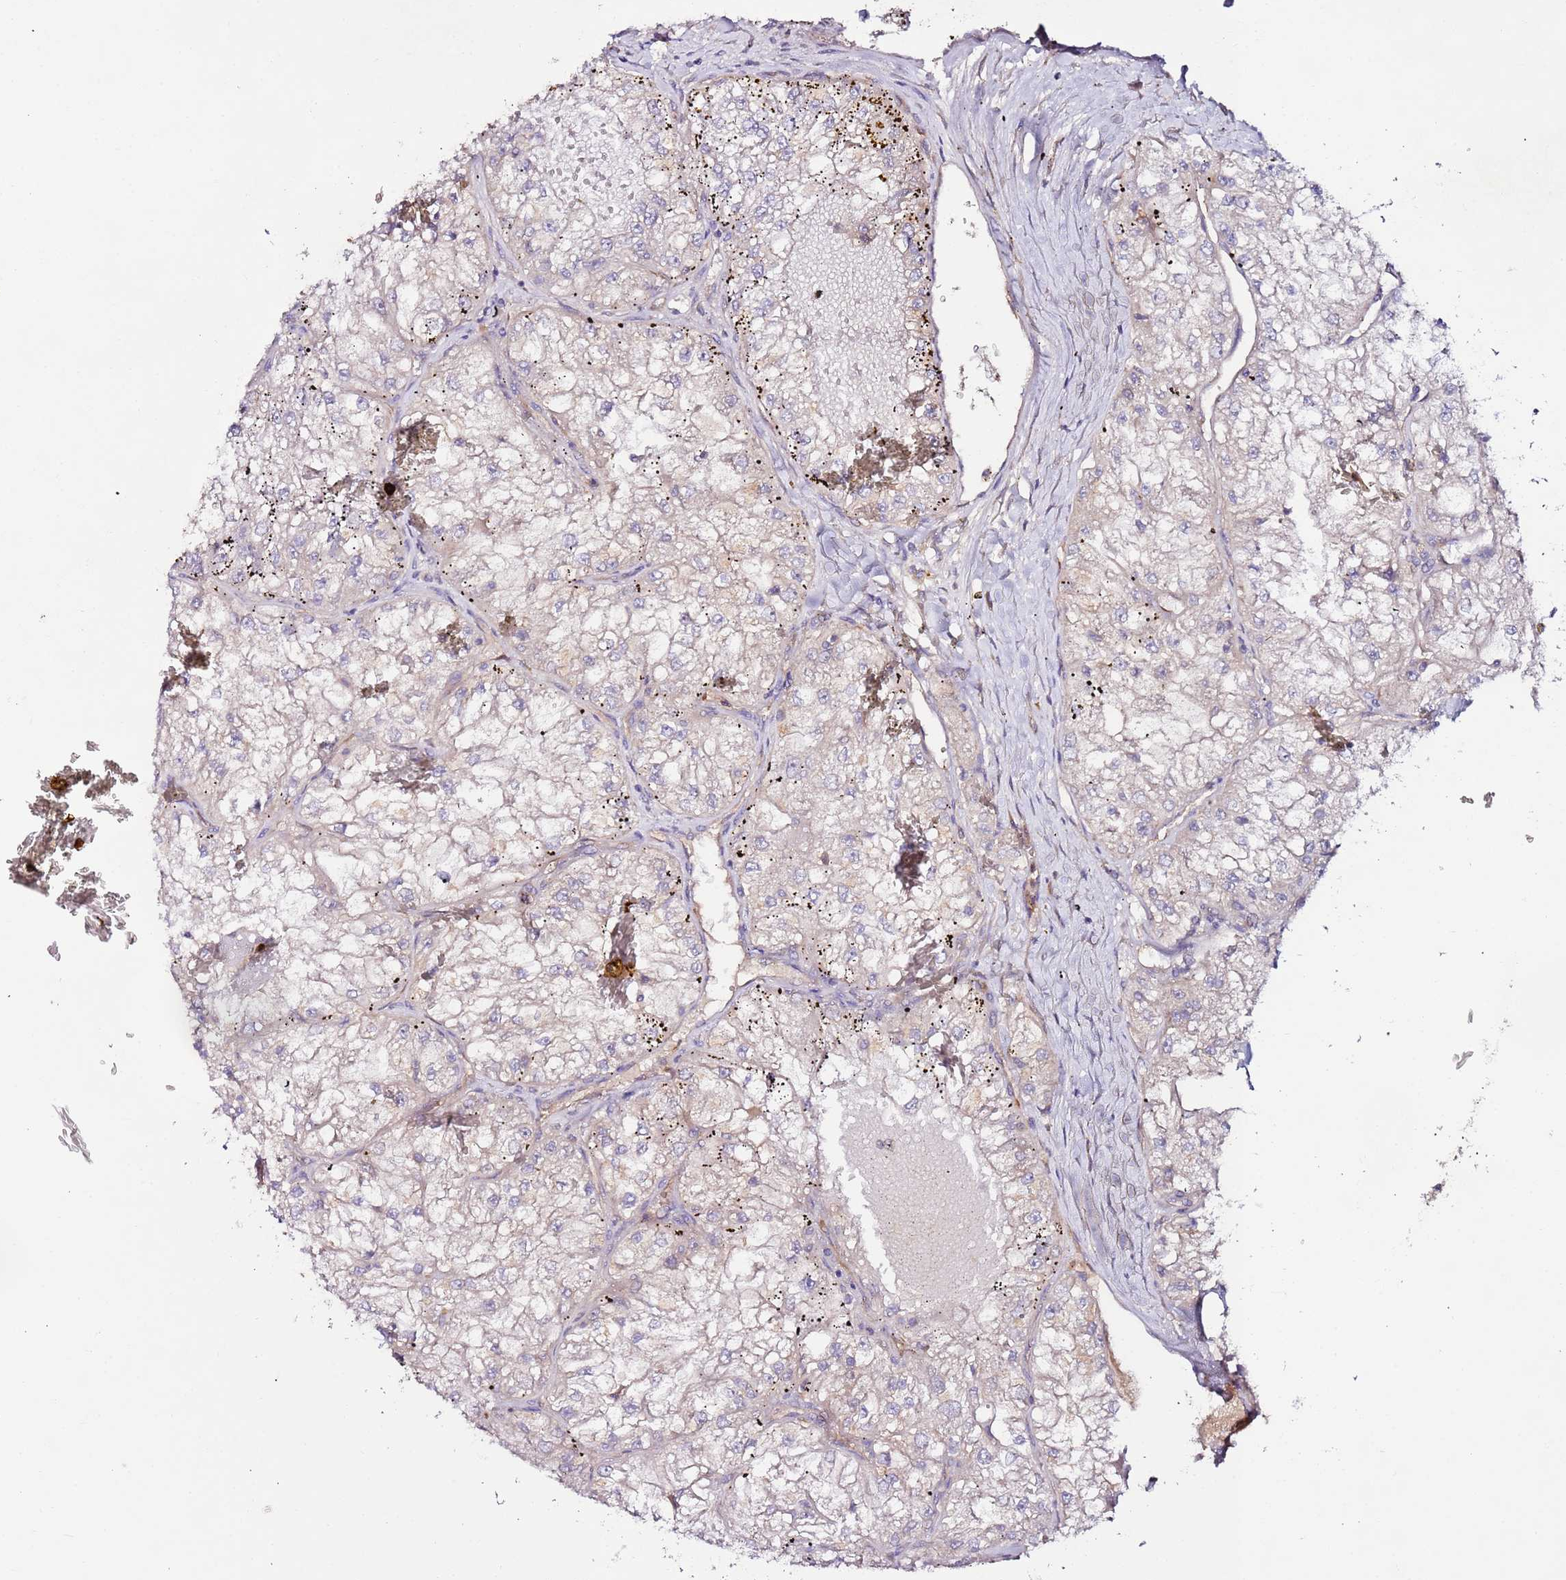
{"staining": {"intensity": "negative", "quantity": "none", "location": "none"}, "tissue": "renal cancer", "cell_type": "Tumor cells", "image_type": "cancer", "snomed": [{"axis": "morphology", "description": "Adenocarcinoma, NOS"}, {"axis": "topography", "description": "Kidney"}], "caption": "Immunohistochemistry of renal adenocarcinoma demonstrates no expression in tumor cells.", "gene": "FLVCR1", "patient": {"sex": "female", "age": 72}}